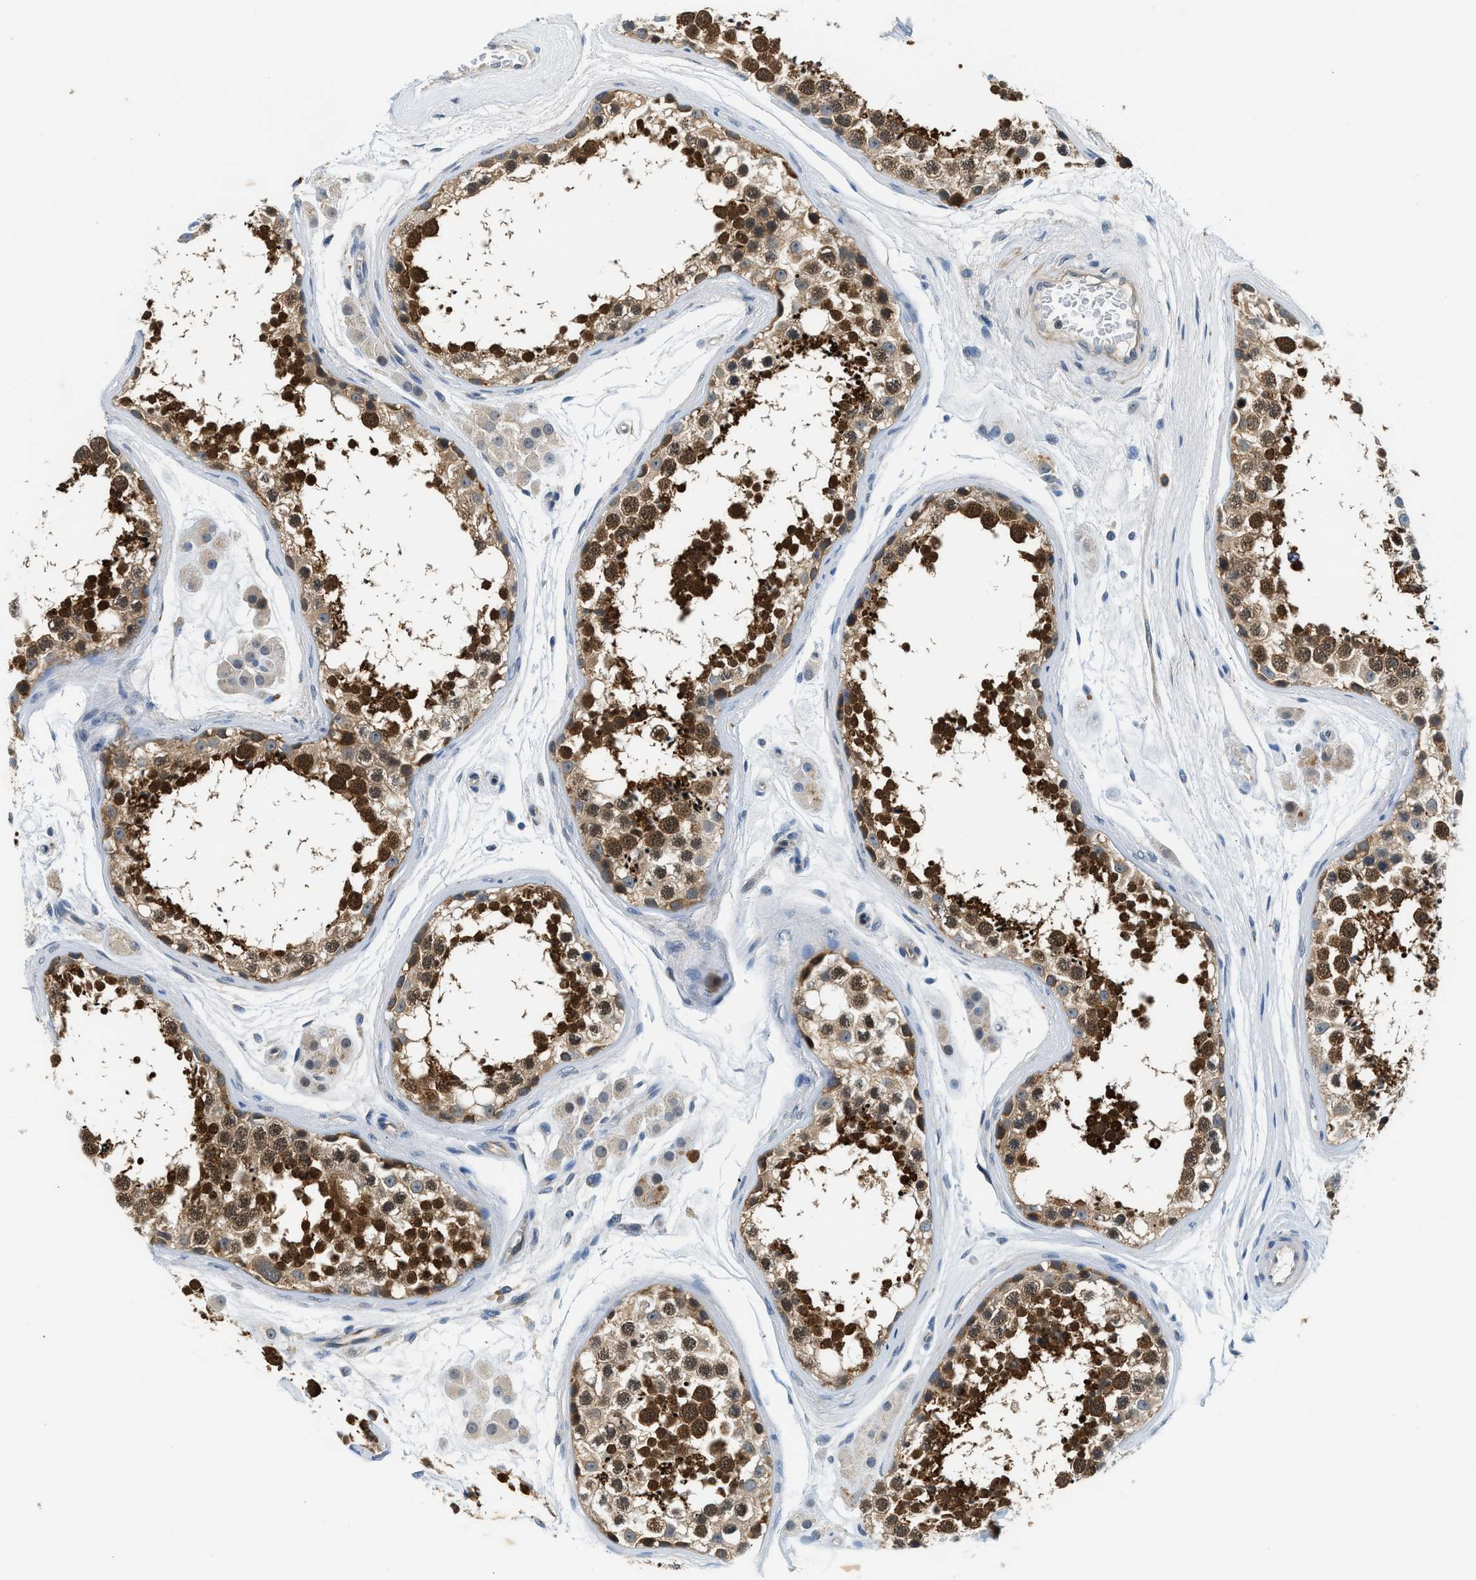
{"staining": {"intensity": "strong", "quantity": ">75%", "location": "cytoplasmic/membranous,nuclear"}, "tissue": "testis", "cell_type": "Cells in seminiferous ducts", "image_type": "normal", "snomed": [{"axis": "morphology", "description": "Normal tissue, NOS"}, {"axis": "topography", "description": "Testis"}], "caption": "Immunohistochemical staining of benign human testis demonstrates high levels of strong cytoplasmic/membranous,nuclear staining in about >75% of cells in seminiferous ducts.", "gene": "CBLB", "patient": {"sex": "male", "age": 56}}